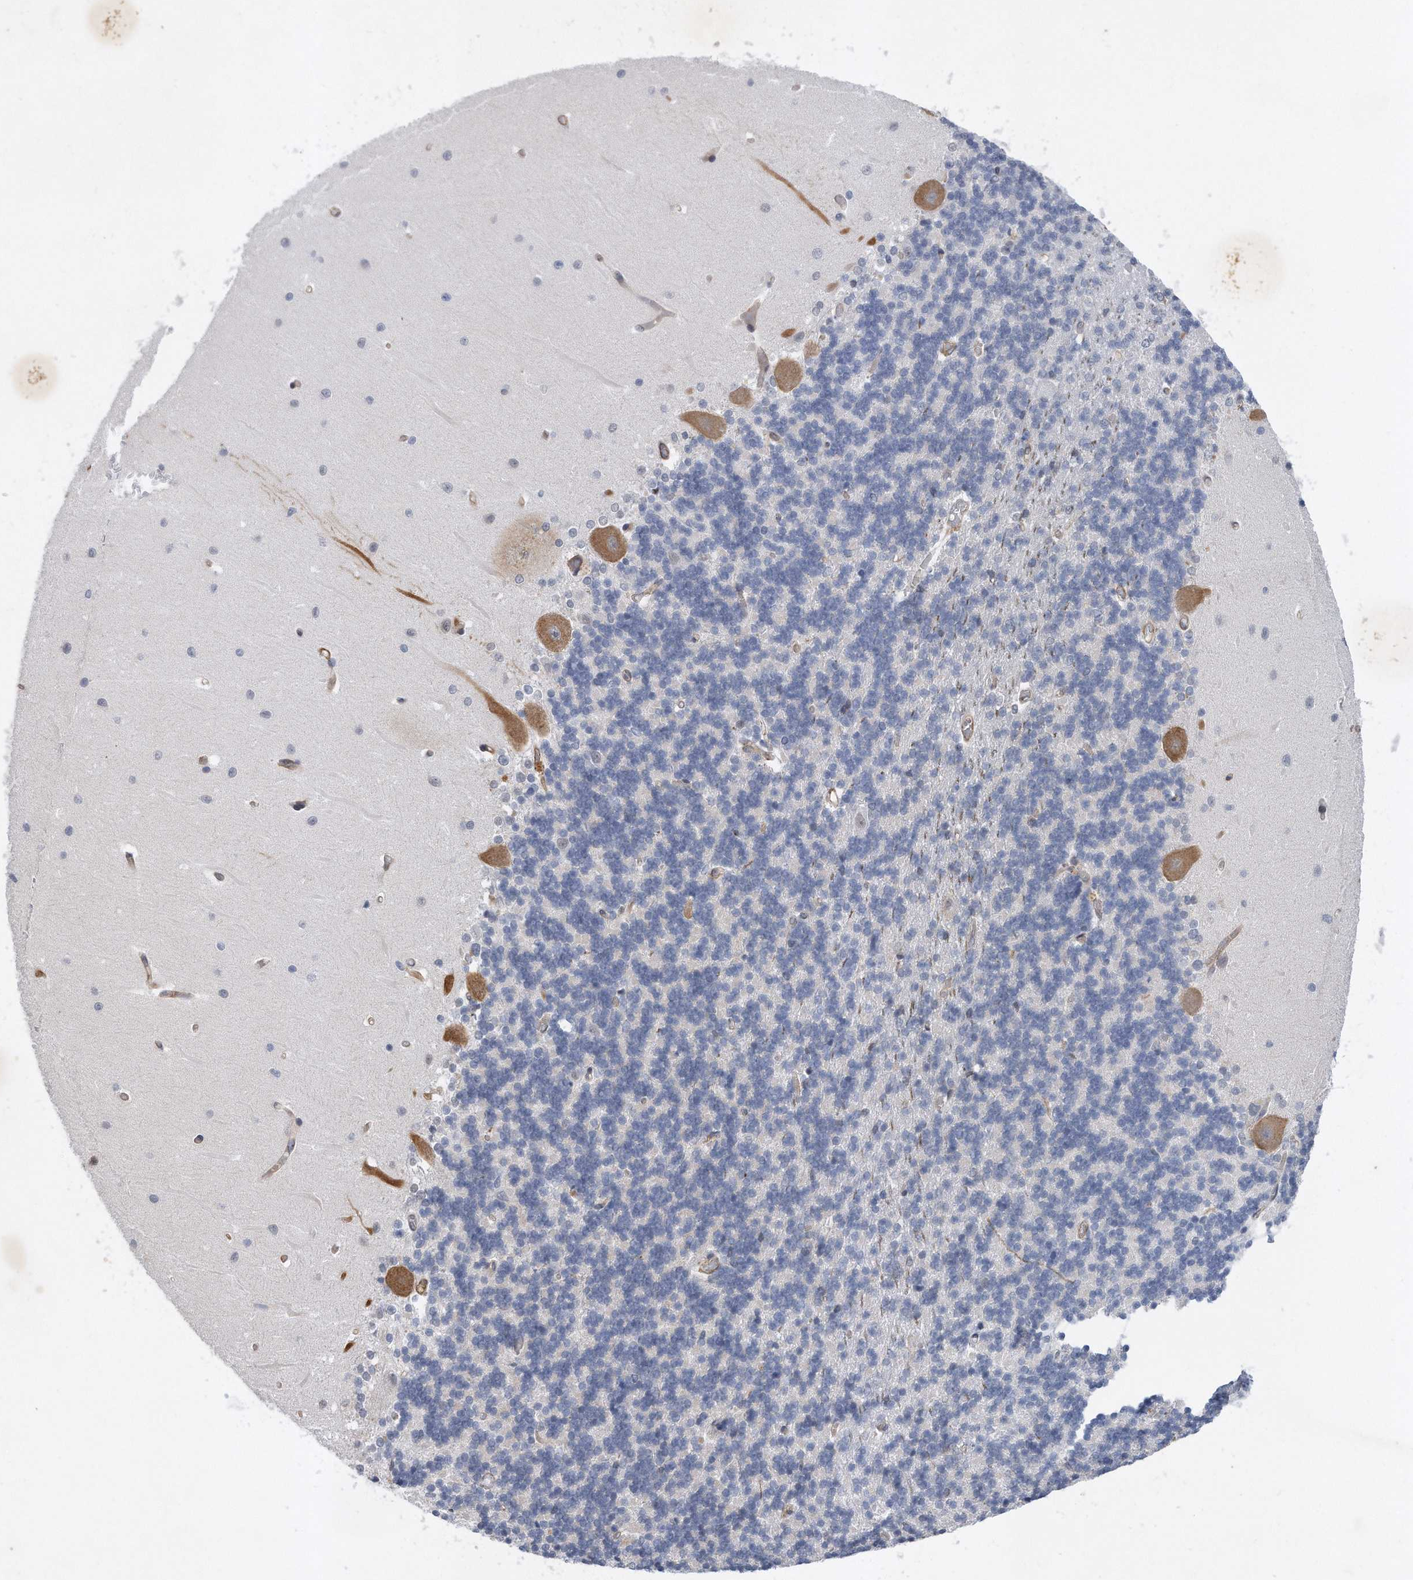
{"staining": {"intensity": "weak", "quantity": "<25%", "location": "cytoplasmic/membranous"}, "tissue": "cerebellum", "cell_type": "Cells in granular layer", "image_type": "normal", "snomed": [{"axis": "morphology", "description": "Normal tissue, NOS"}, {"axis": "topography", "description": "Cerebellum"}], "caption": "High magnification brightfield microscopy of unremarkable cerebellum stained with DAB (brown) and counterstained with hematoxylin (blue): cells in granular layer show no significant staining. The staining is performed using DAB brown chromogen with nuclei counter-stained in using hematoxylin.", "gene": "TP53INP1", "patient": {"sex": "male", "age": 37}}